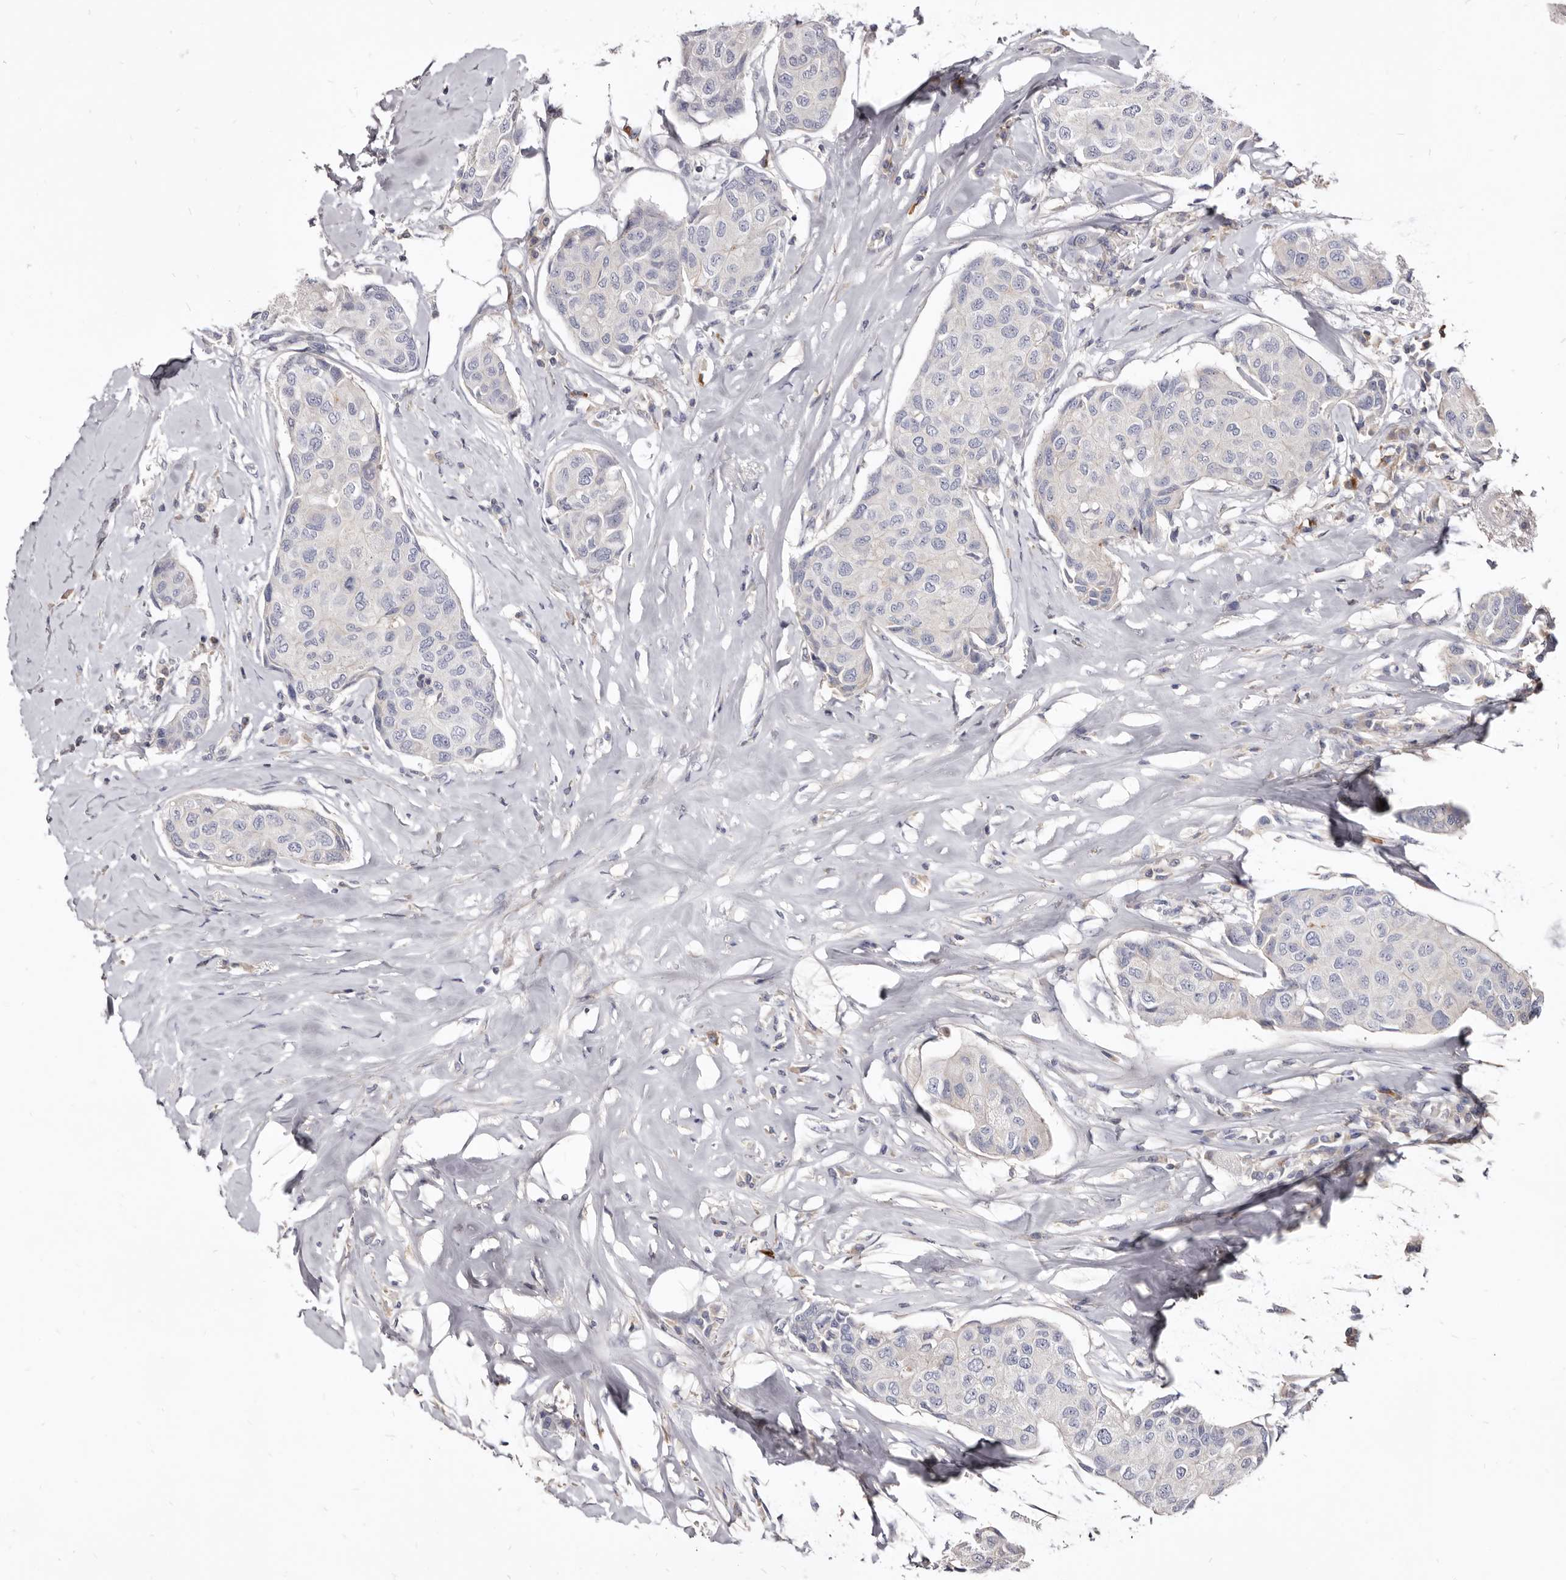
{"staining": {"intensity": "negative", "quantity": "none", "location": "none"}, "tissue": "breast cancer", "cell_type": "Tumor cells", "image_type": "cancer", "snomed": [{"axis": "morphology", "description": "Duct carcinoma"}, {"axis": "topography", "description": "Breast"}], "caption": "Immunohistochemical staining of human breast intraductal carcinoma exhibits no significant positivity in tumor cells.", "gene": "FAS", "patient": {"sex": "female", "age": 80}}